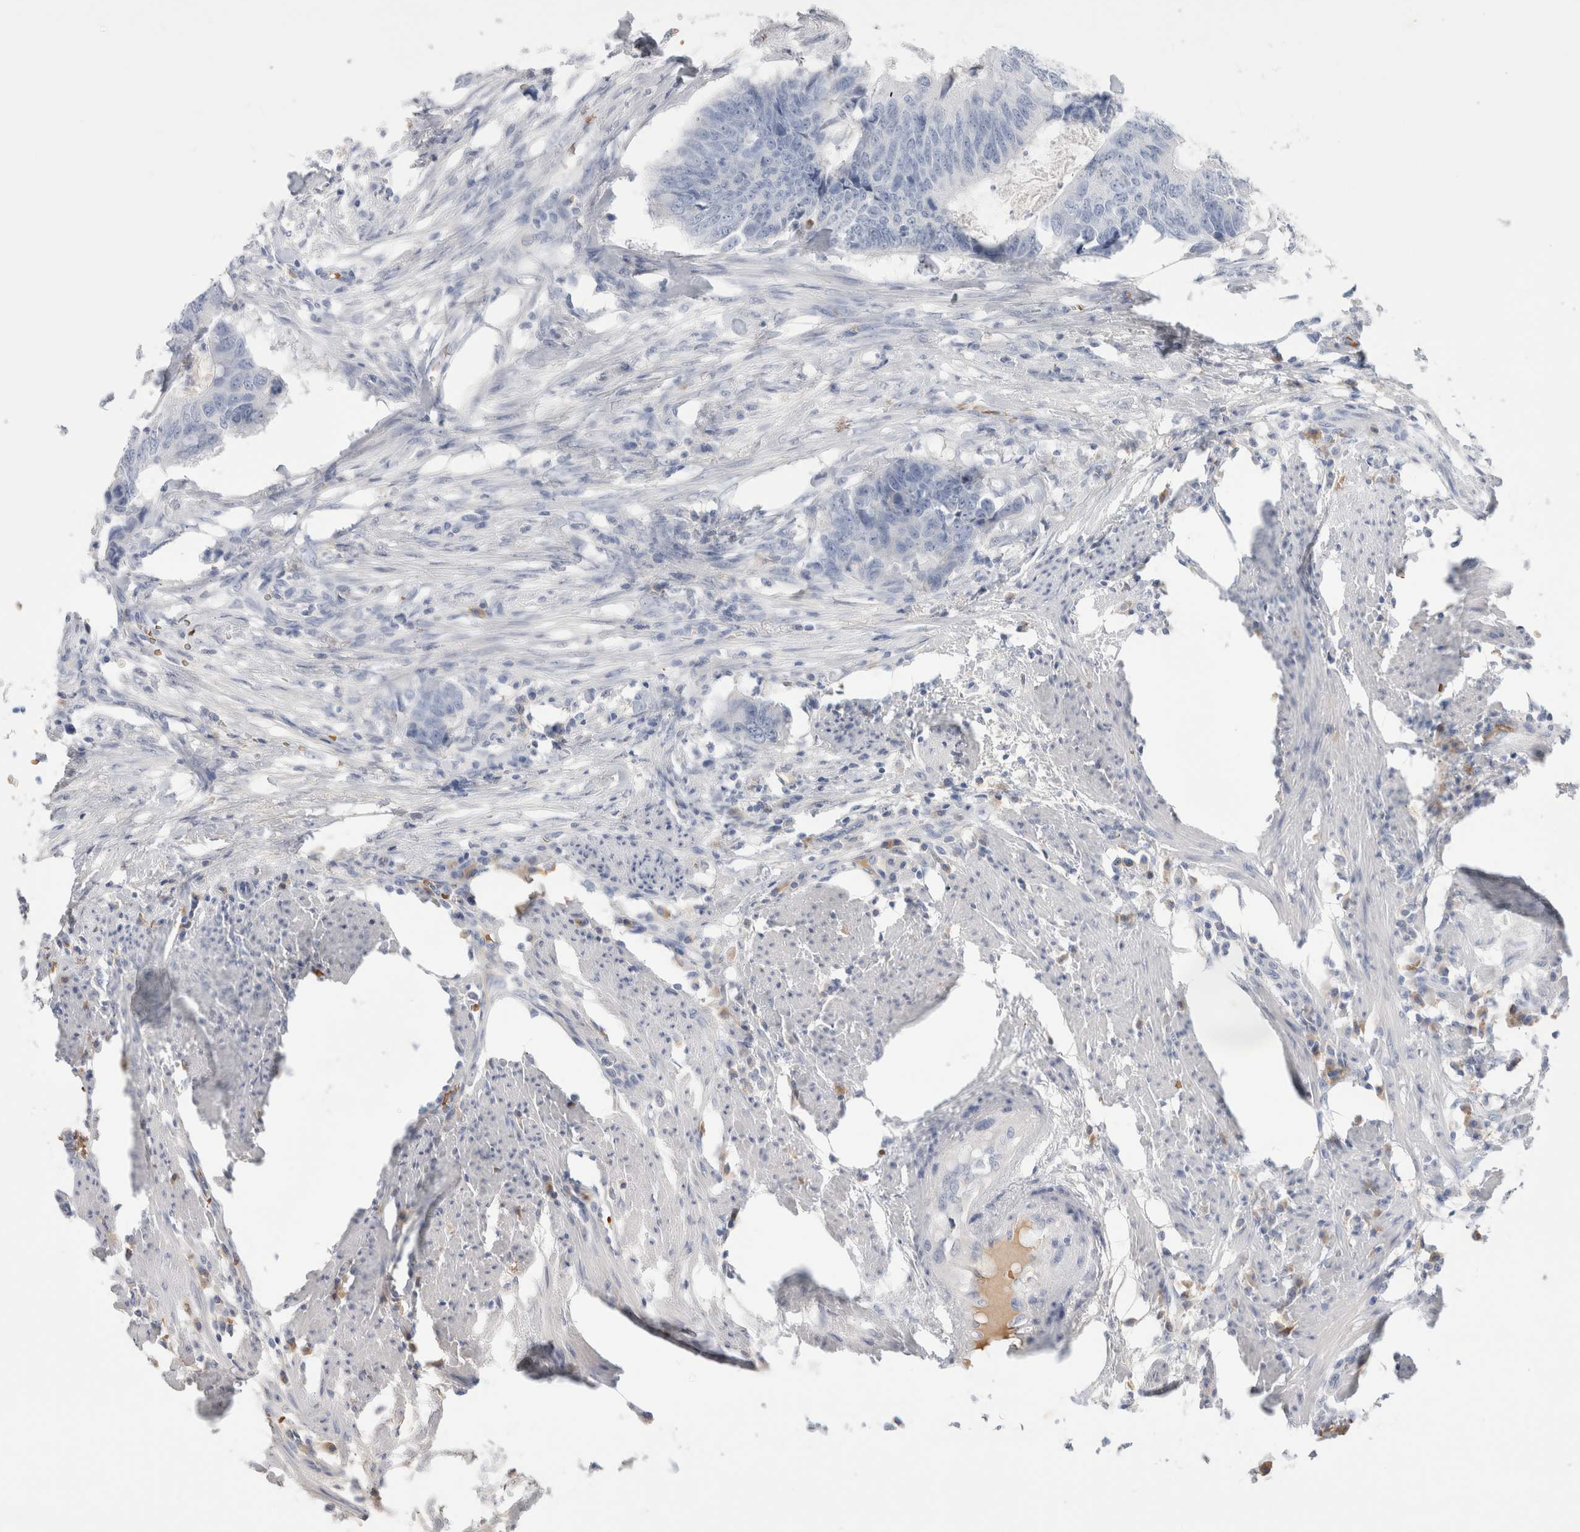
{"staining": {"intensity": "negative", "quantity": "none", "location": "none"}, "tissue": "colorectal cancer", "cell_type": "Tumor cells", "image_type": "cancer", "snomed": [{"axis": "morphology", "description": "Adenocarcinoma, NOS"}, {"axis": "topography", "description": "Colon"}], "caption": "The photomicrograph exhibits no staining of tumor cells in adenocarcinoma (colorectal). Nuclei are stained in blue.", "gene": "CA1", "patient": {"sex": "male", "age": 56}}